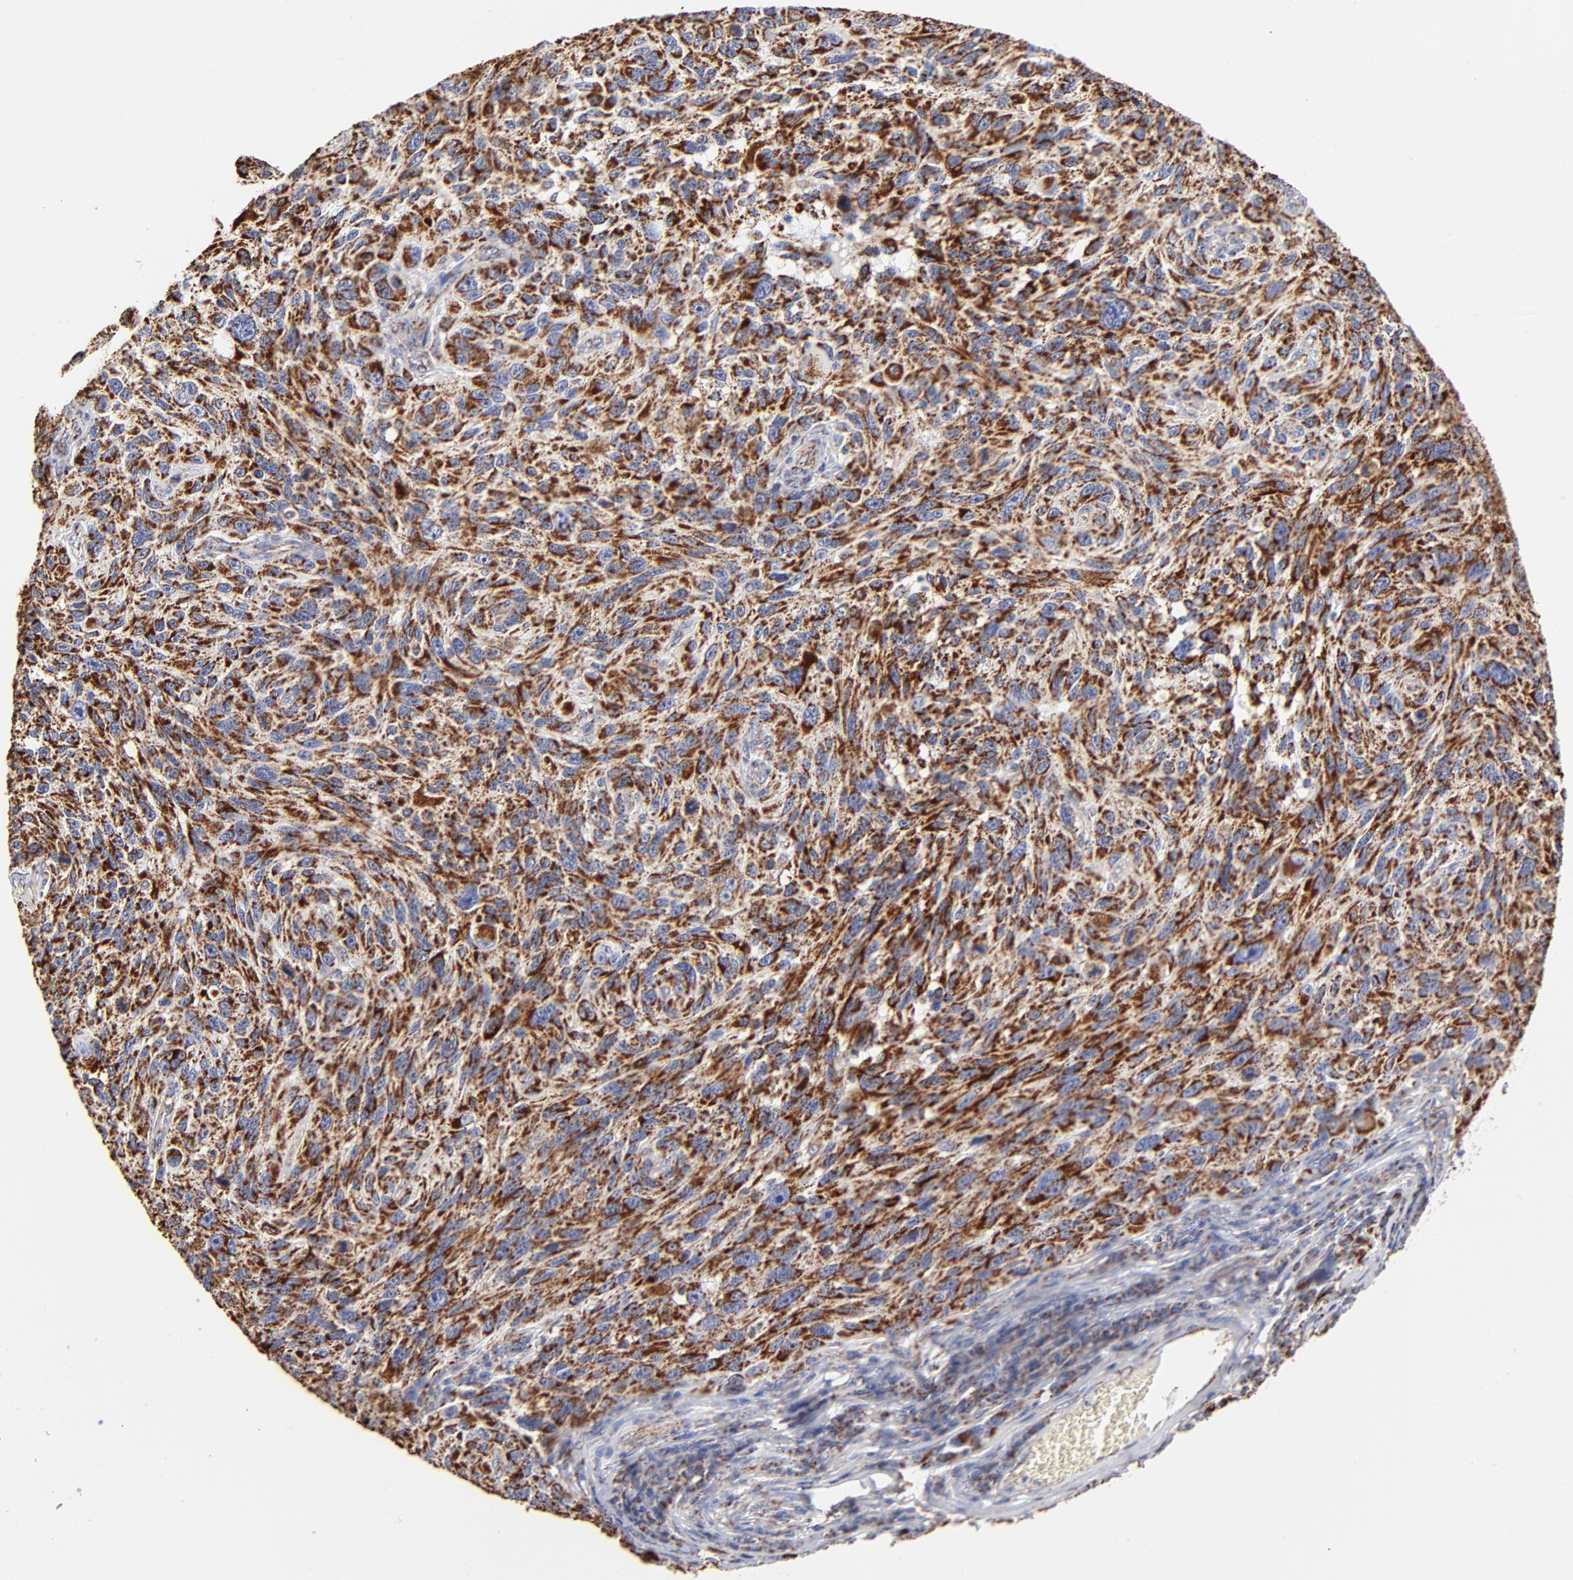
{"staining": {"intensity": "strong", "quantity": ">75%", "location": "cytoplasmic/membranous"}, "tissue": "melanoma", "cell_type": "Tumor cells", "image_type": "cancer", "snomed": [{"axis": "morphology", "description": "Malignant melanoma, NOS"}, {"axis": "topography", "description": "Skin"}], "caption": "Malignant melanoma tissue demonstrates strong cytoplasmic/membranous staining in about >75% of tumor cells", "gene": "PHB1", "patient": {"sex": "male", "age": 53}}